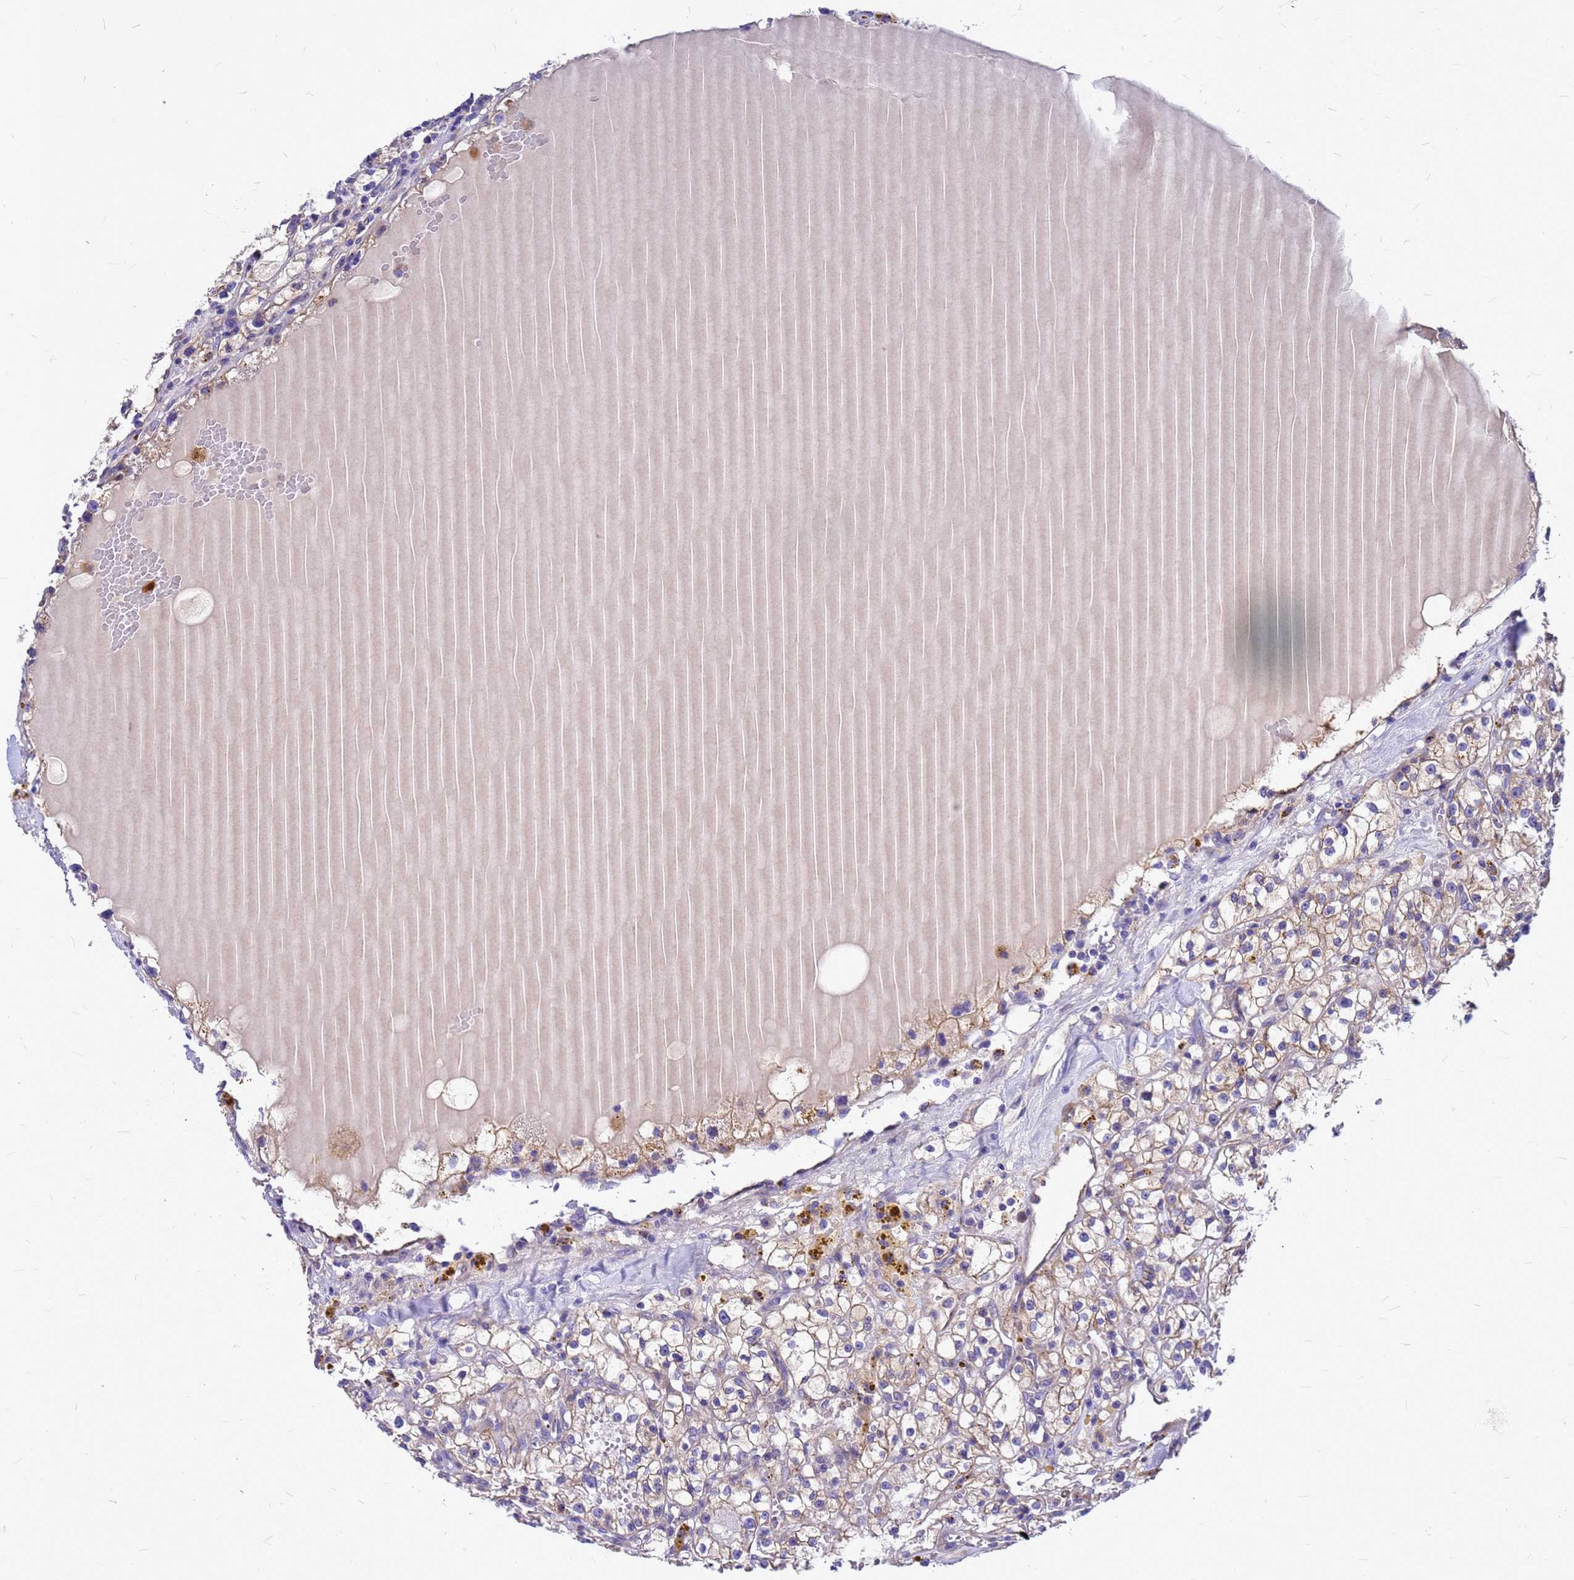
{"staining": {"intensity": "weak", "quantity": "<25%", "location": "cytoplasmic/membranous"}, "tissue": "renal cancer", "cell_type": "Tumor cells", "image_type": "cancer", "snomed": [{"axis": "morphology", "description": "Adenocarcinoma, NOS"}, {"axis": "topography", "description": "Kidney"}], "caption": "Renal adenocarcinoma was stained to show a protein in brown. There is no significant positivity in tumor cells.", "gene": "FBXW5", "patient": {"sex": "male", "age": 56}}